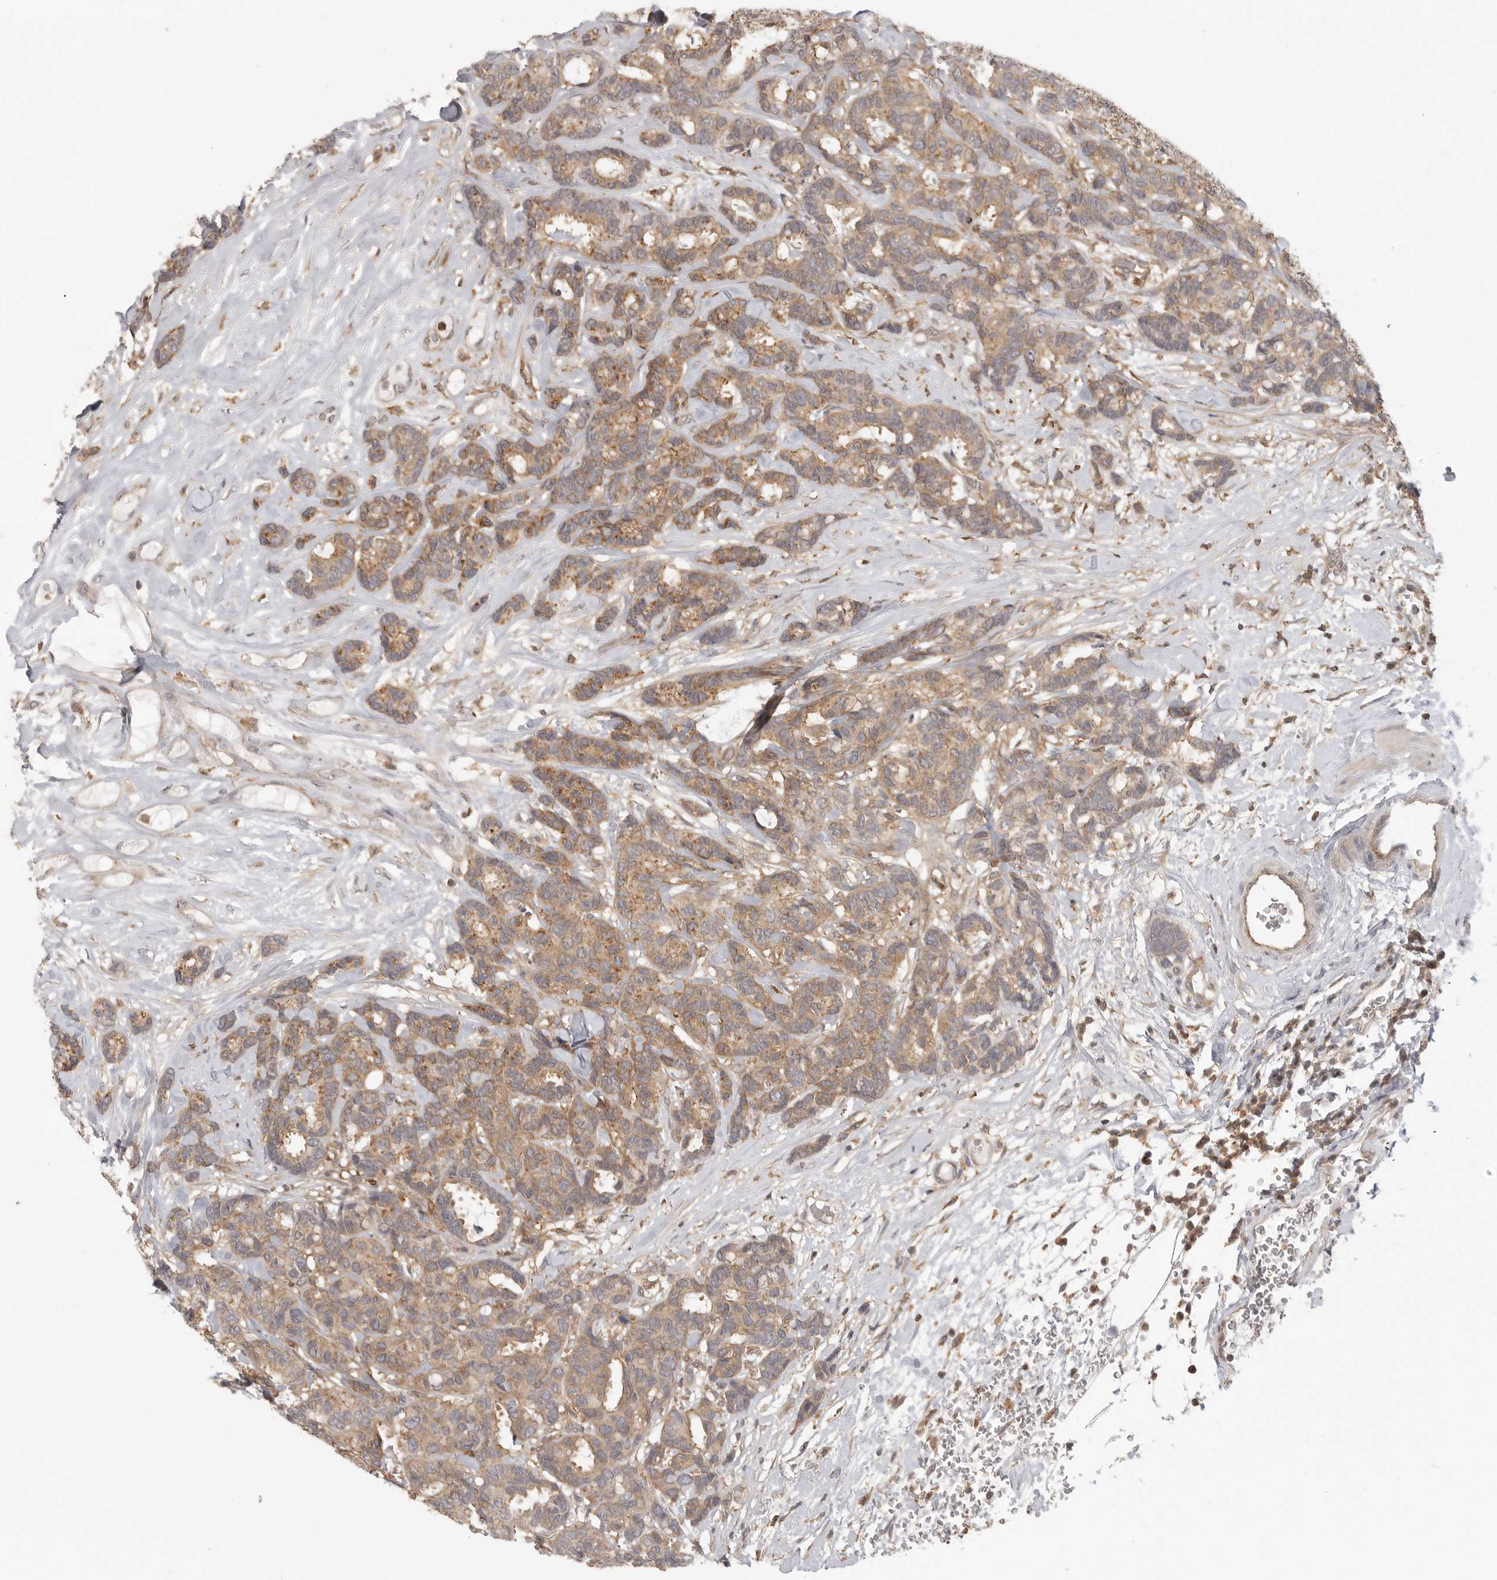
{"staining": {"intensity": "moderate", "quantity": ">75%", "location": "cytoplasmic/membranous"}, "tissue": "breast cancer", "cell_type": "Tumor cells", "image_type": "cancer", "snomed": [{"axis": "morphology", "description": "Duct carcinoma"}, {"axis": "topography", "description": "Breast"}], "caption": "The immunohistochemical stain shows moderate cytoplasmic/membranous staining in tumor cells of breast infiltrating ductal carcinoma tissue. Using DAB (brown) and hematoxylin (blue) stains, captured at high magnification using brightfield microscopy.", "gene": "DBNL", "patient": {"sex": "female", "age": 87}}